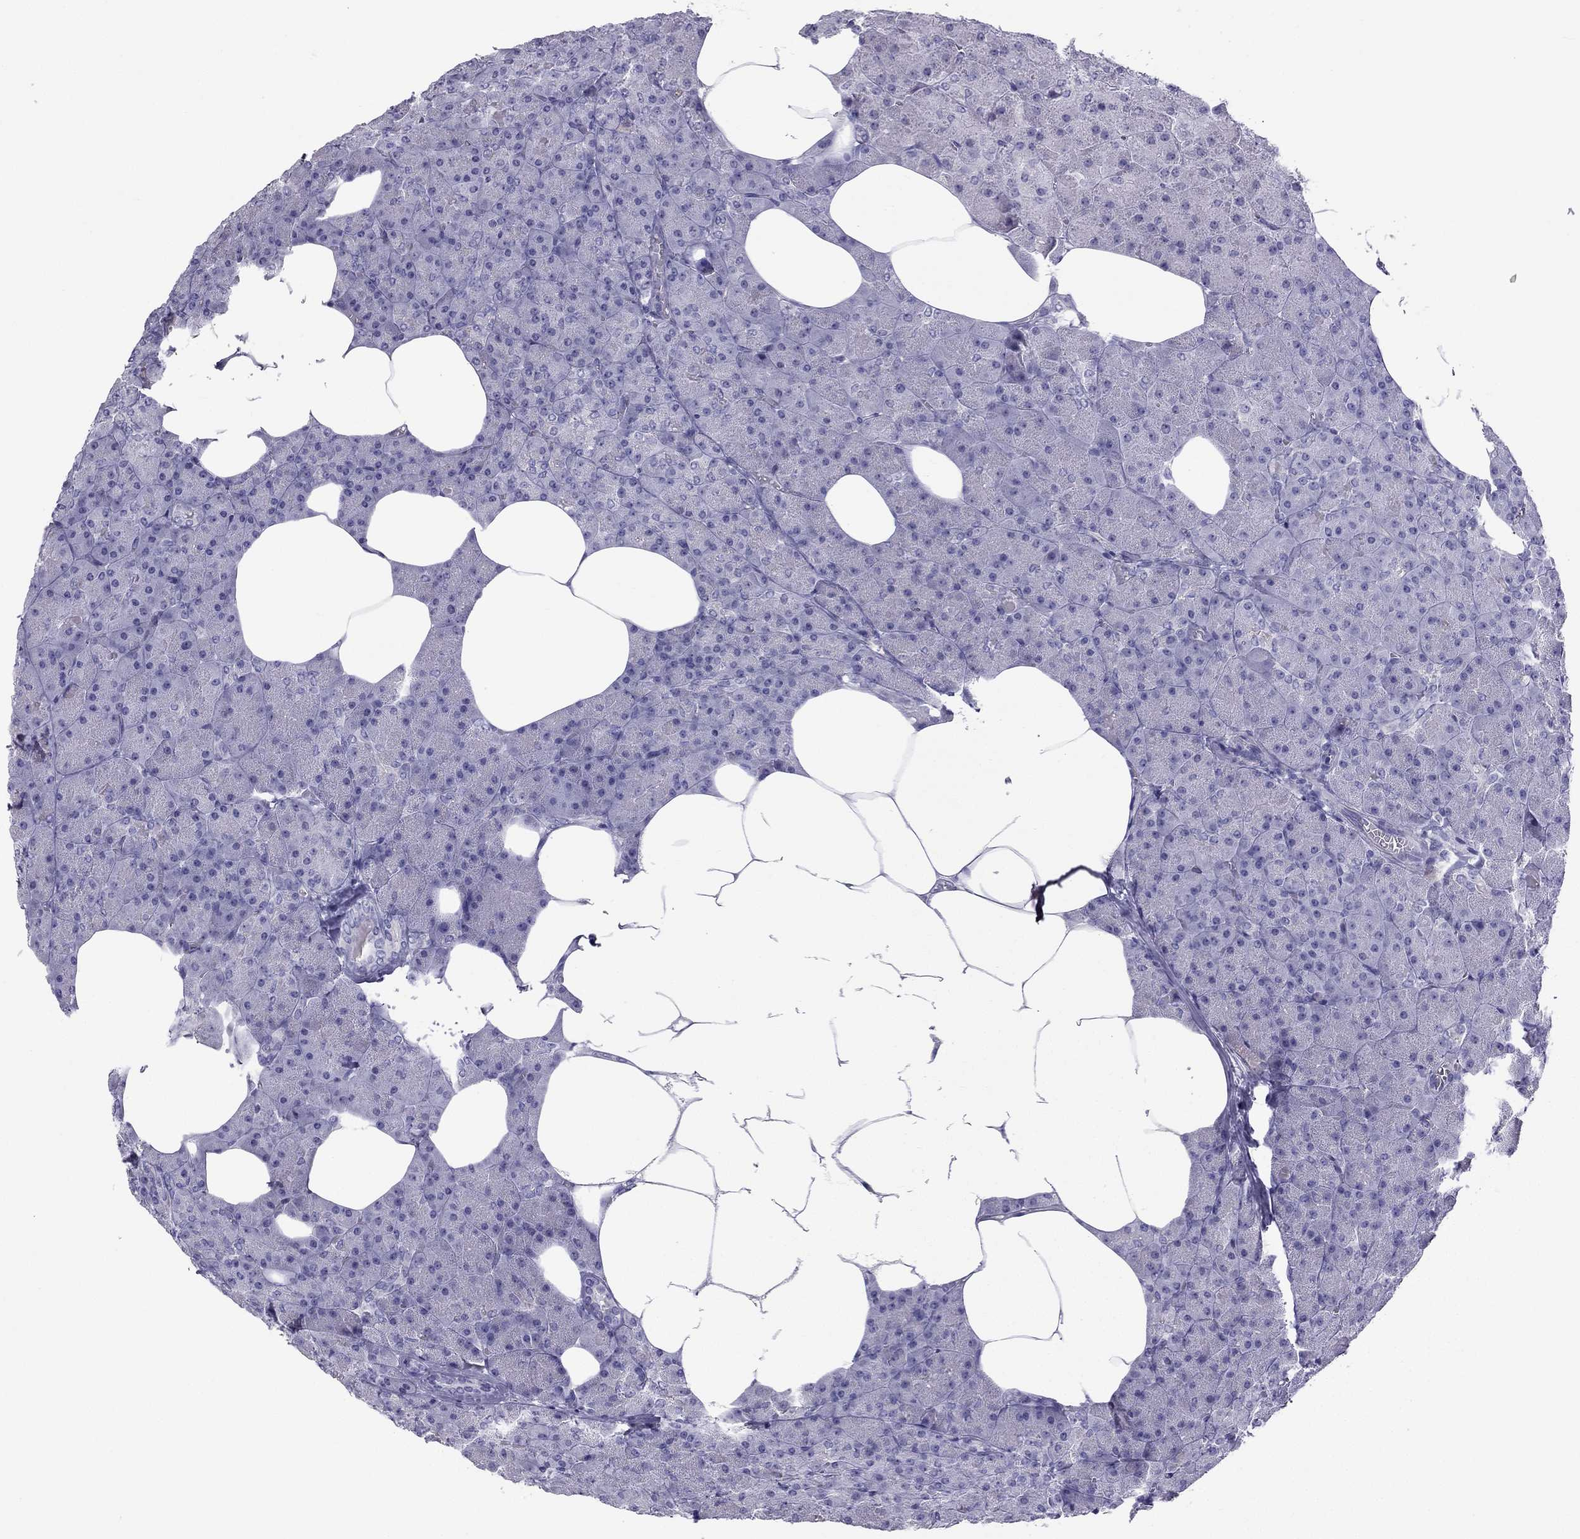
{"staining": {"intensity": "negative", "quantity": "none", "location": "none"}, "tissue": "pancreas", "cell_type": "Exocrine glandular cells", "image_type": "normal", "snomed": [{"axis": "morphology", "description": "Normal tissue, NOS"}, {"axis": "topography", "description": "Pancreas"}], "caption": "DAB immunohistochemical staining of unremarkable pancreas exhibits no significant positivity in exocrine glandular cells.", "gene": "STOML3", "patient": {"sex": "female", "age": 45}}